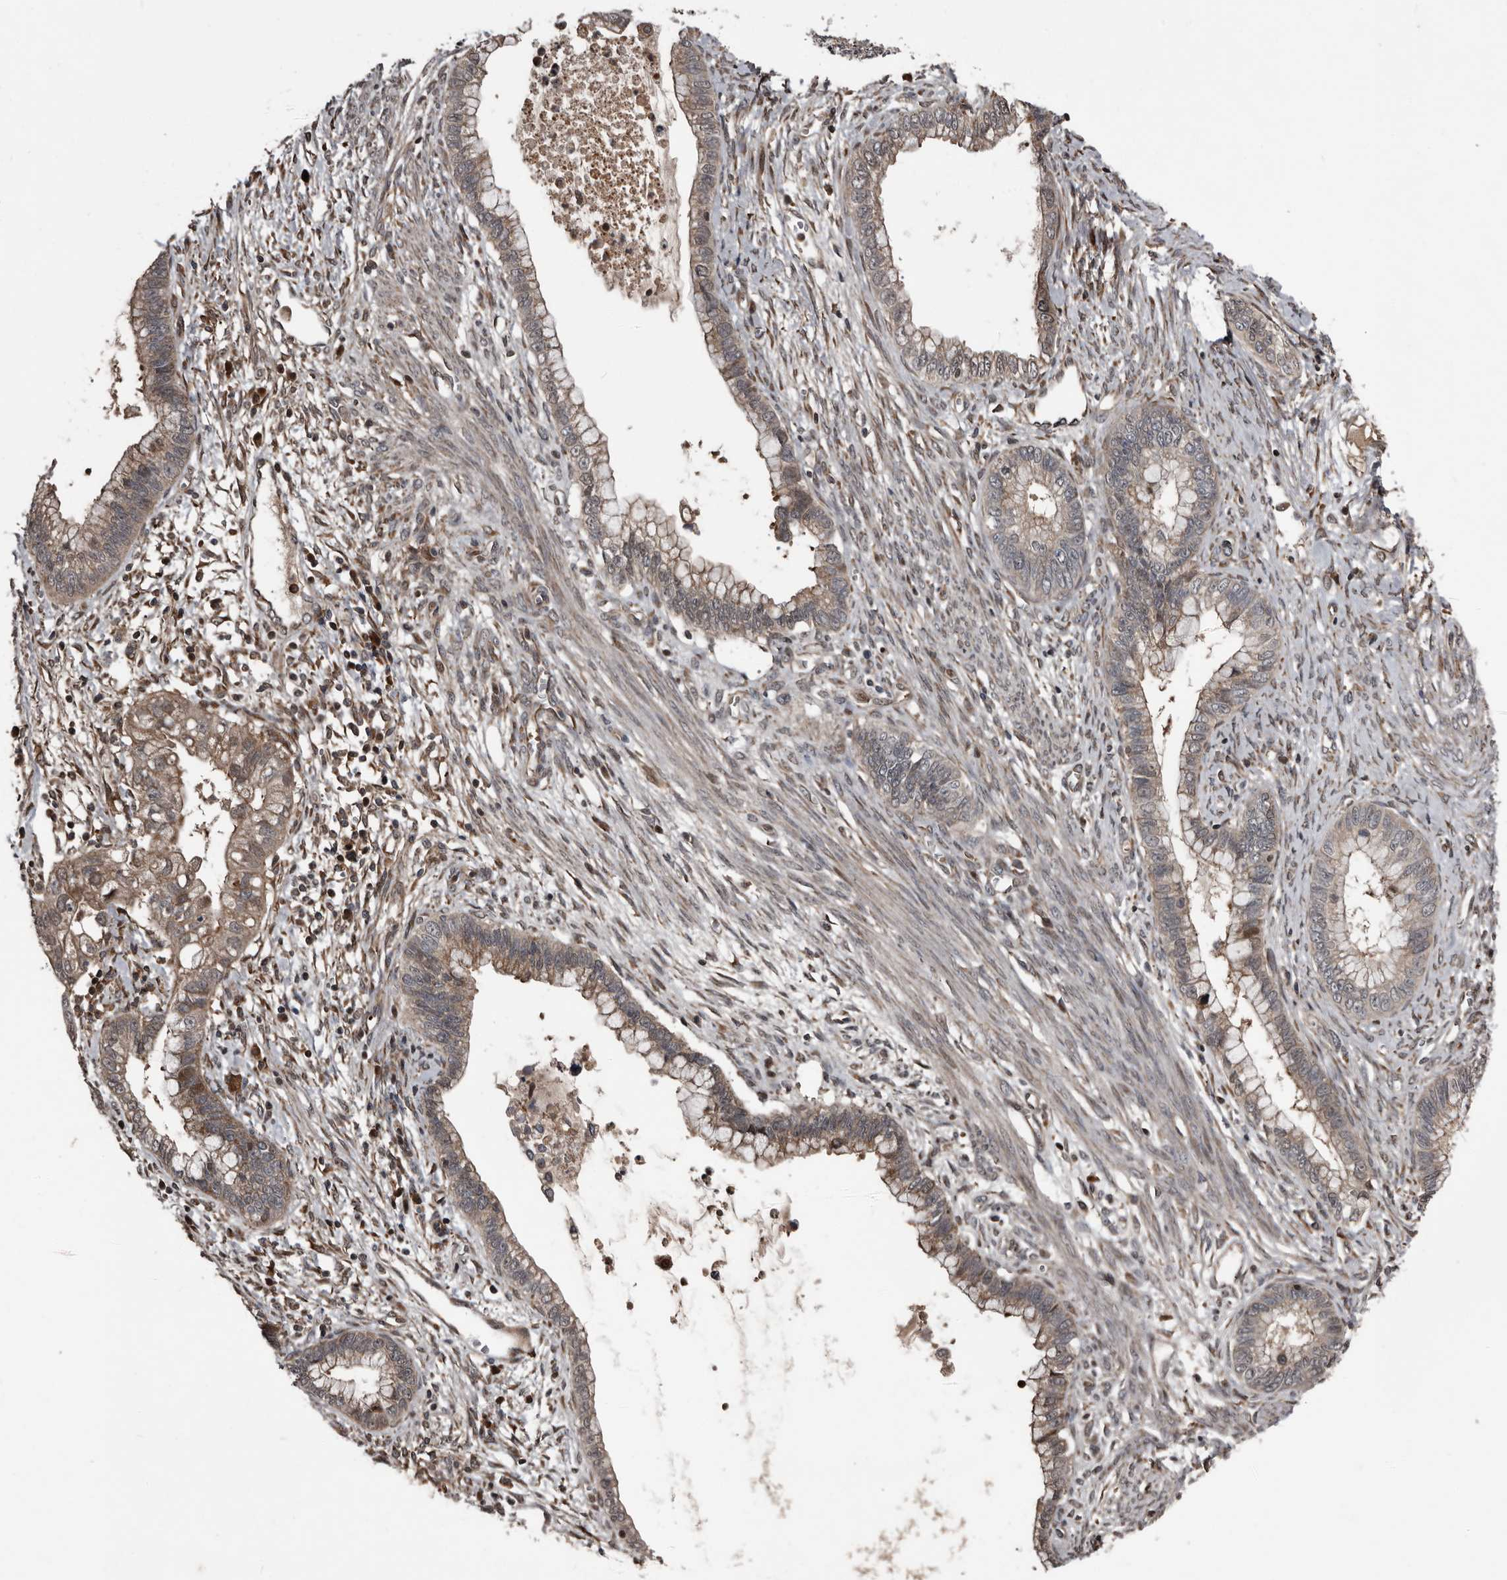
{"staining": {"intensity": "weak", "quantity": ">75%", "location": "cytoplasmic/membranous"}, "tissue": "cervical cancer", "cell_type": "Tumor cells", "image_type": "cancer", "snomed": [{"axis": "morphology", "description": "Adenocarcinoma, NOS"}, {"axis": "topography", "description": "Cervix"}], "caption": "Protein analysis of cervical adenocarcinoma tissue demonstrates weak cytoplasmic/membranous positivity in about >75% of tumor cells. (Stains: DAB (3,3'-diaminobenzidine) in brown, nuclei in blue, Microscopy: brightfield microscopy at high magnification).", "gene": "SERTAD4", "patient": {"sex": "female", "age": 44}}